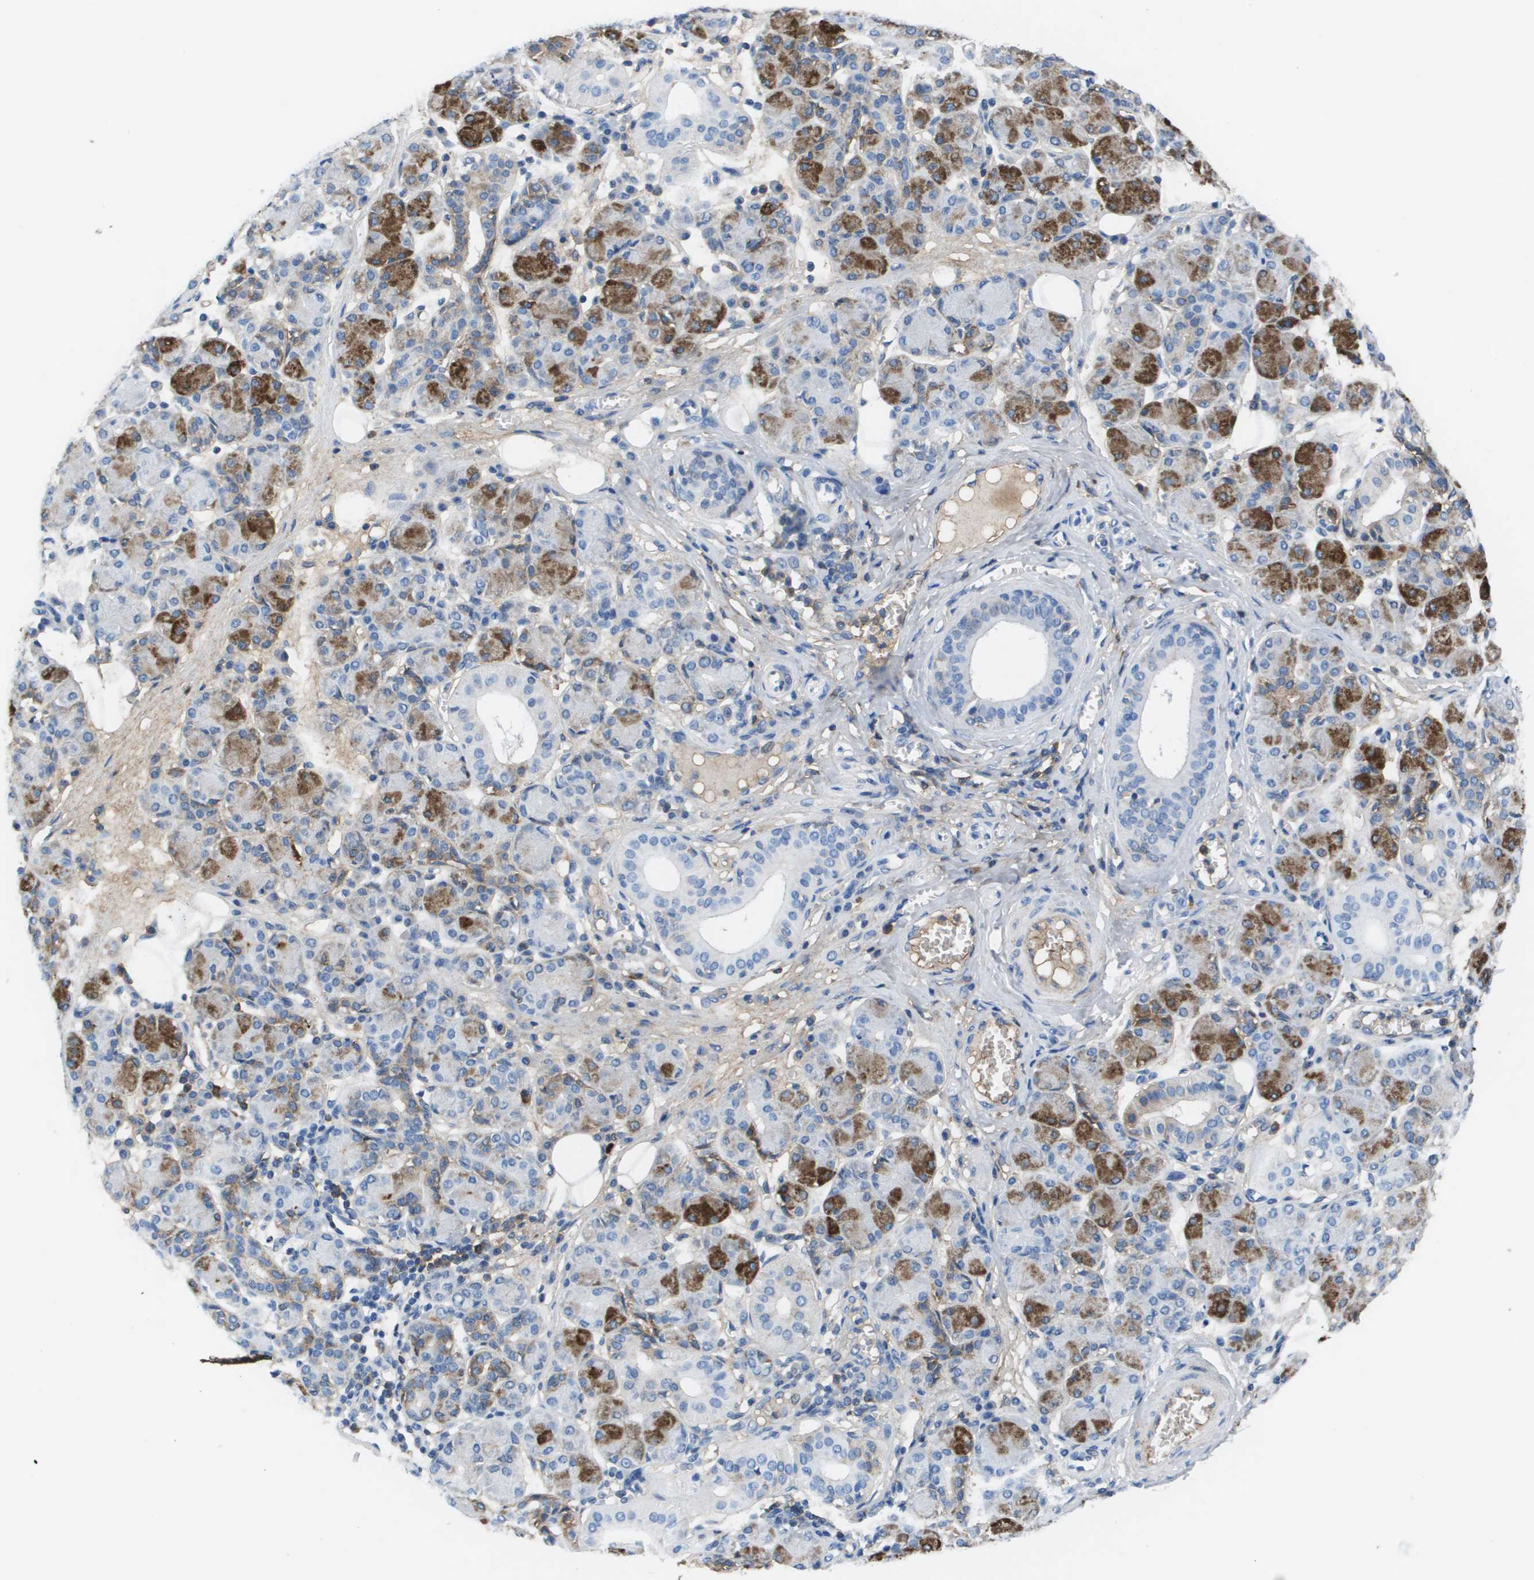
{"staining": {"intensity": "strong", "quantity": "25%-75%", "location": "cytoplasmic/membranous"}, "tissue": "salivary gland", "cell_type": "Glandular cells", "image_type": "normal", "snomed": [{"axis": "morphology", "description": "Normal tissue, NOS"}, {"axis": "morphology", "description": "Inflammation, NOS"}, {"axis": "topography", "description": "Lymph node"}, {"axis": "topography", "description": "Salivary gland"}], "caption": "Brown immunohistochemical staining in unremarkable human salivary gland exhibits strong cytoplasmic/membranous positivity in about 25%-75% of glandular cells. The protein is shown in brown color, while the nuclei are stained blue.", "gene": "VTN", "patient": {"sex": "male", "age": 3}}